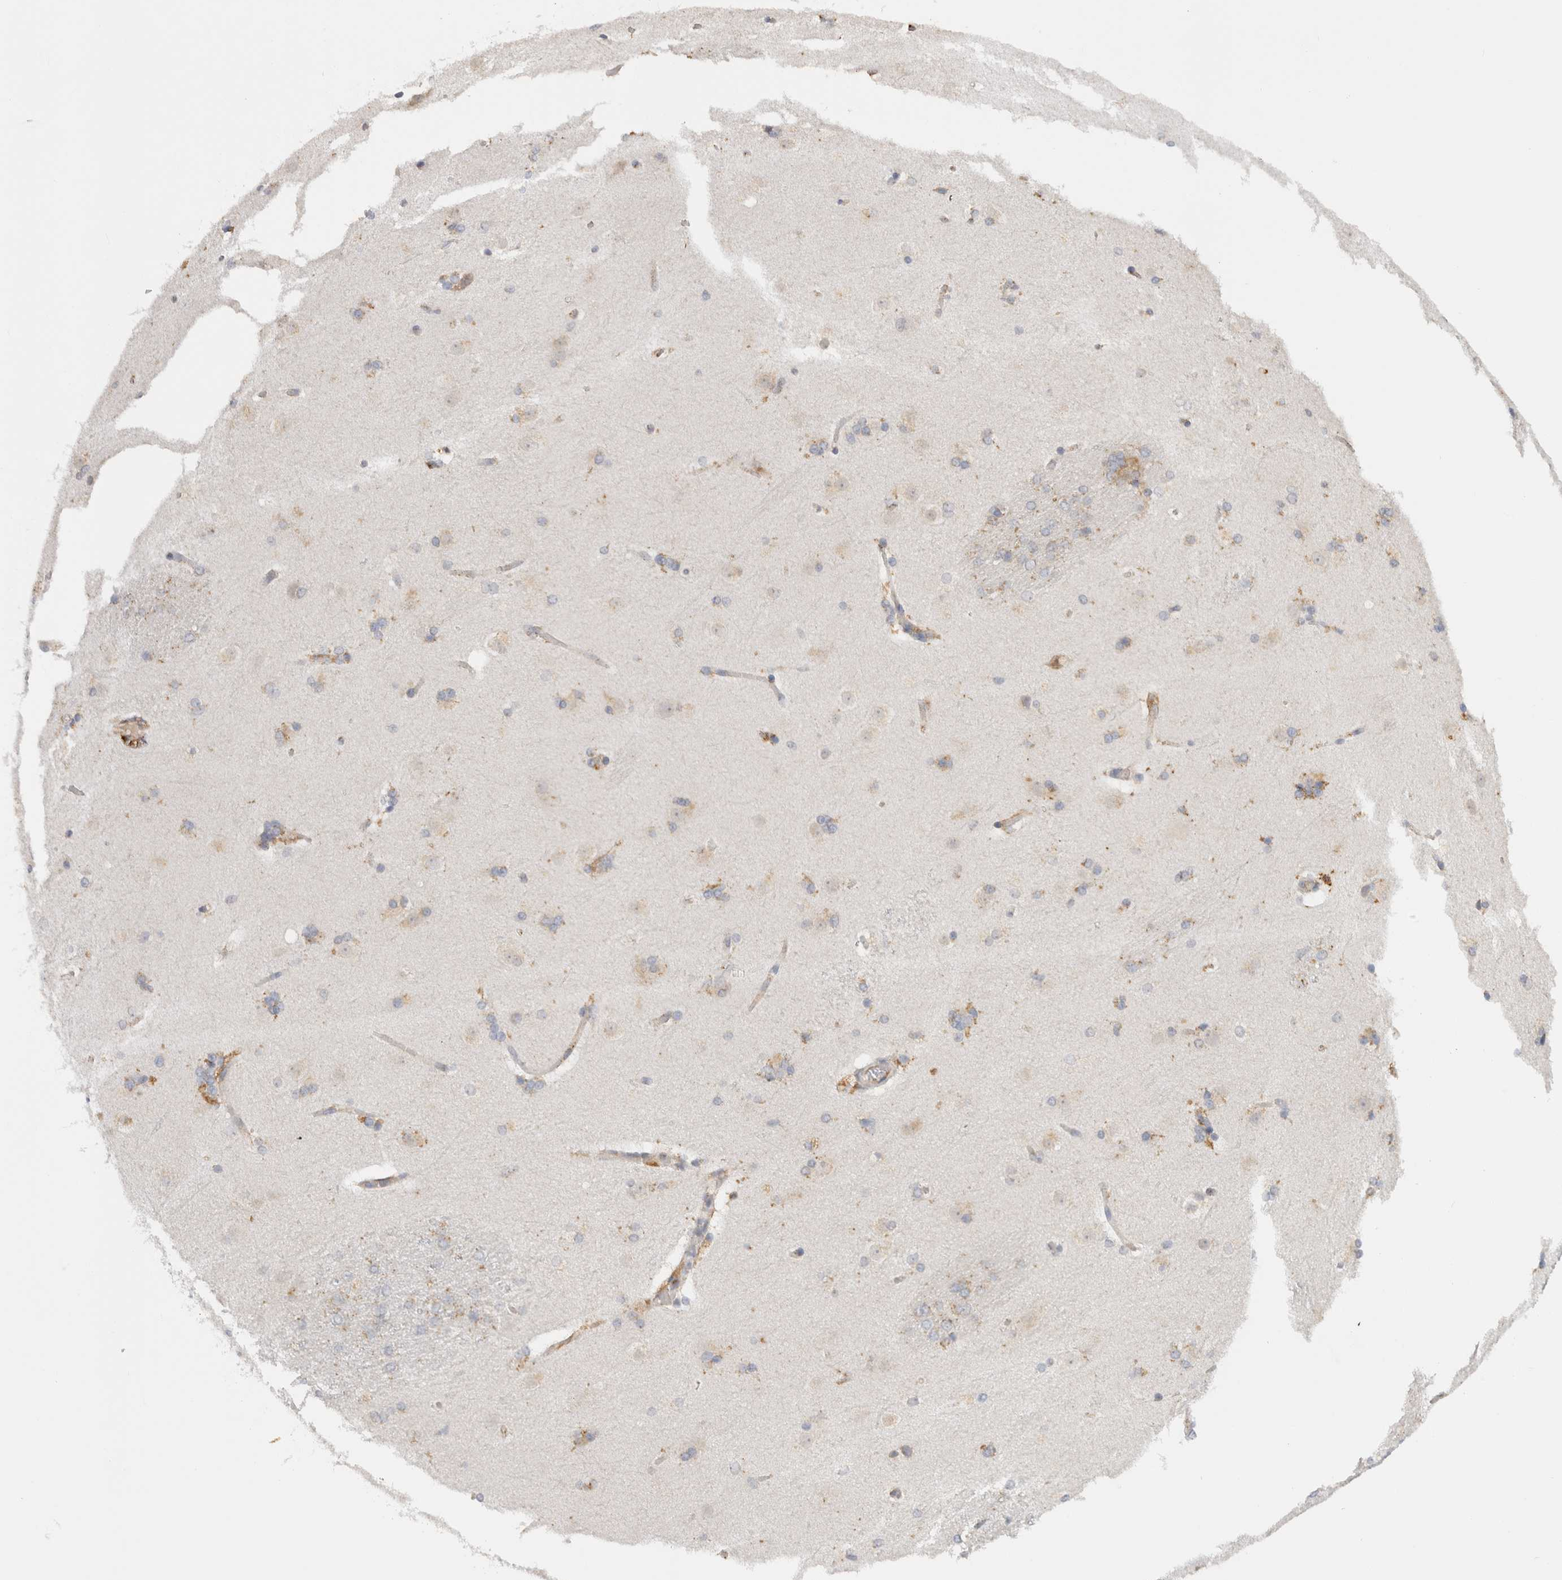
{"staining": {"intensity": "weak", "quantity": "25%-75%", "location": "cytoplasmic/membranous"}, "tissue": "caudate", "cell_type": "Glial cells", "image_type": "normal", "snomed": [{"axis": "morphology", "description": "Normal tissue, NOS"}, {"axis": "topography", "description": "Lateral ventricle wall"}], "caption": "High-power microscopy captured an IHC photomicrograph of unremarkable caudate, revealing weak cytoplasmic/membranous expression in approximately 25%-75% of glial cells. (DAB (3,3'-diaminobenzidine) IHC, brown staining for protein, blue staining for nuclei).", "gene": "GNS", "patient": {"sex": "female", "age": 19}}